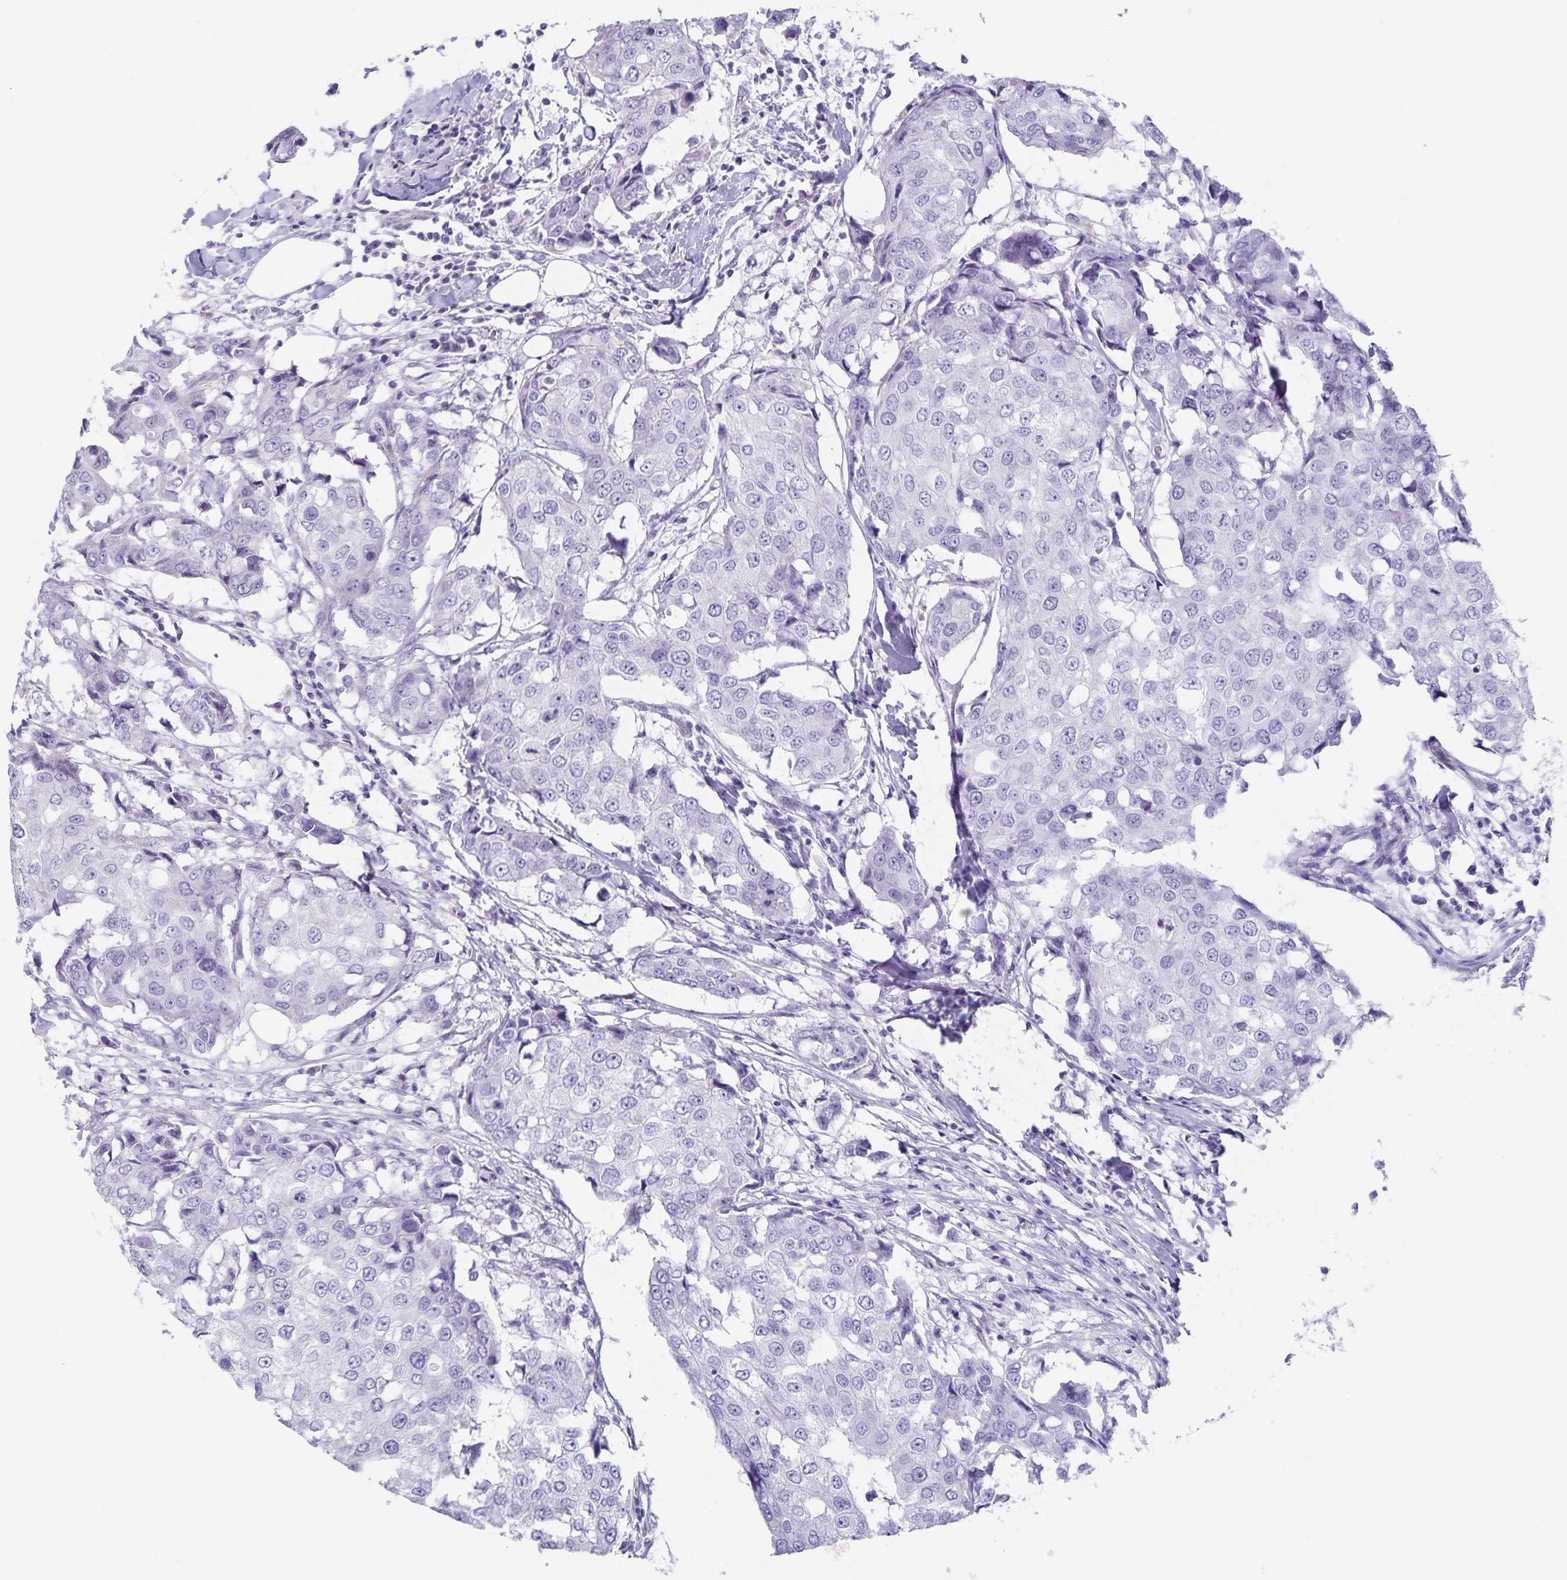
{"staining": {"intensity": "negative", "quantity": "none", "location": "none"}, "tissue": "breast cancer", "cell_type": "Tumor cells", "image_type": "cancer", "snomed": [{"axis": "morphology", "description": "Duct carcinoma"}, {"axis": "topography", "description": "Breast"}], "caption": "The photomicrograph reveals no significant expression in tumor cells of intraductal carcinoma (breast). (Brightfield microscopy of DAB (3,3'-diaminobenzidine) immunohistochemistry (IHC) at high magnification).", "gene": "SYNM", "patient": {"sex": "female", "age": 27}}